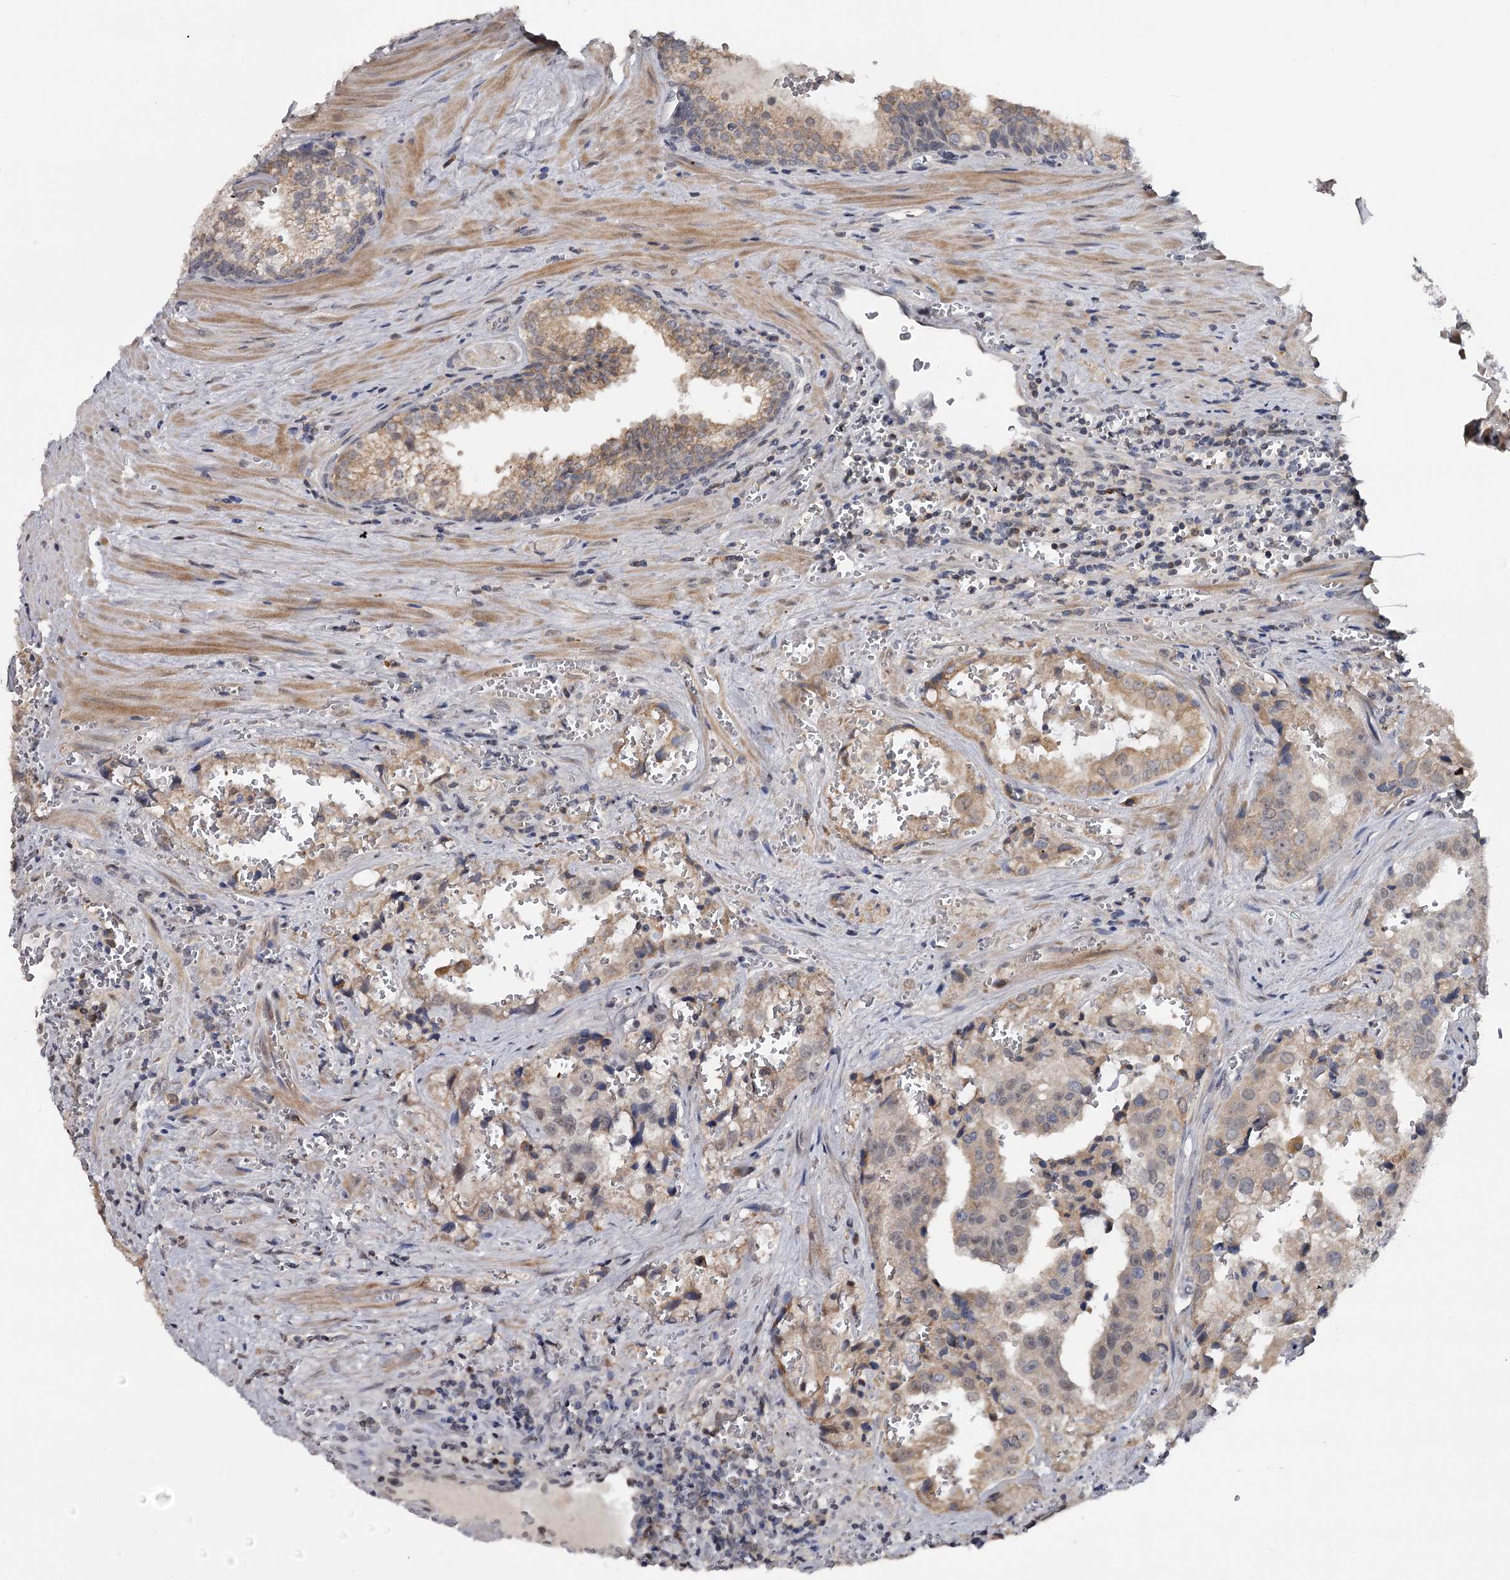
{"staining": {"intensity": "weak", "quantity": ">75%", "location": "cytoplasmic/membranous,nuclear"}, "tissue": "prostate cancer", "cell_type": "Tumor cells", "image_type": "cancer", "snomed": [{"axis": "morphology", "description": "Adenocarcinoma, High grade"}, {"axis": "topography", "description": "Prostate"}], "caption": "A high-resolution histopathology image shows immunohistochemistry (IHC) staining of prostate adenocarcinoma (high-grade), which reveals weak cytoplasmic/membranous and nuclear positivity in approximately >75% of tumor cells.", "gene": "GTSF1", "patient": {"sex": "male", "age": 68}}